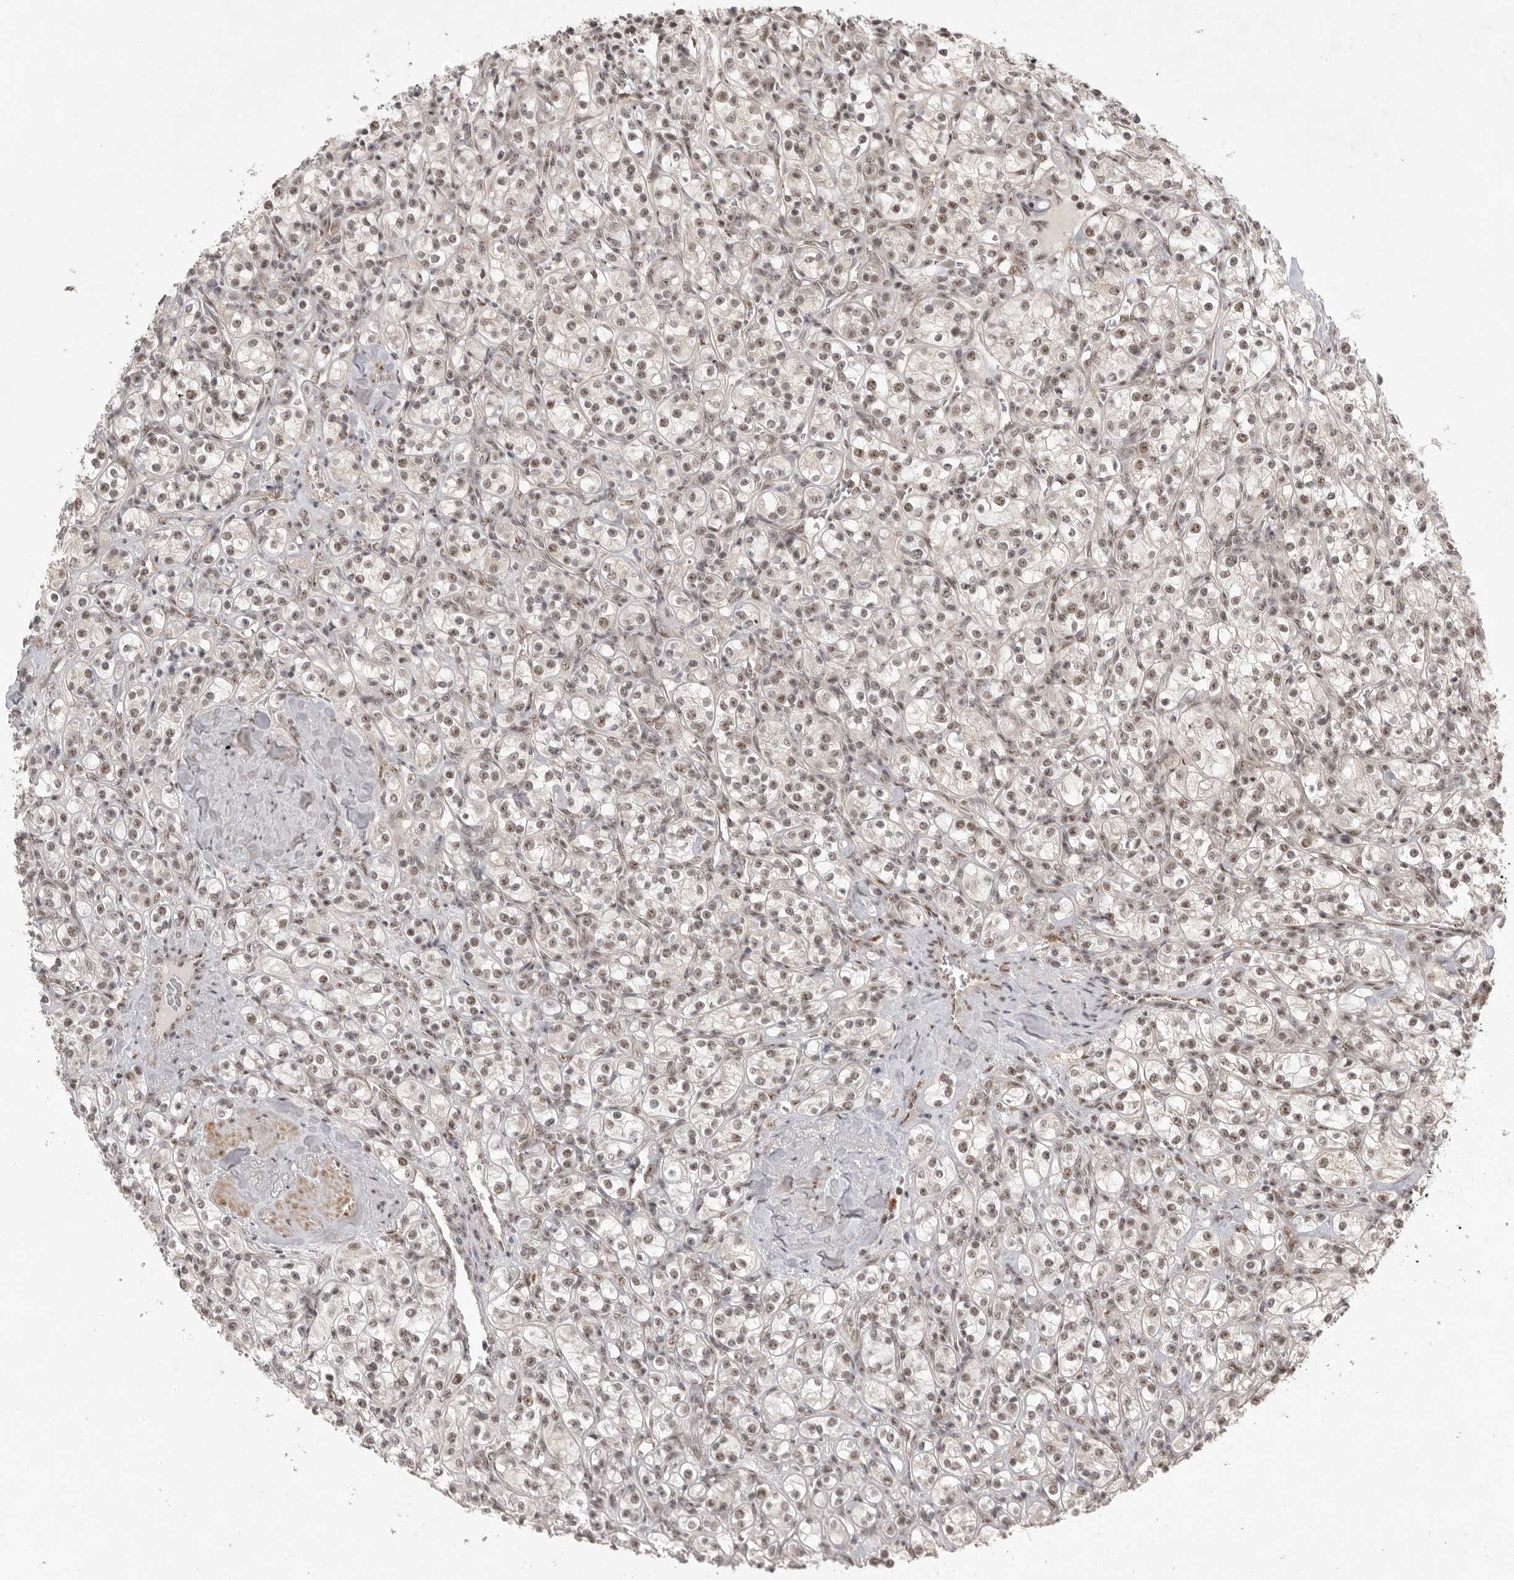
{"staining": {"intensity": "weak", "quantity": "25%-75%", "location": "nuclear"}, "tissue": "renal cancer", "cell_type": "Tumor cells", "image_type": "cancer", "snomed": [{"axis": "morphology", "description": "Adenocarcinoma, NOS"}, {"axis": "topography", "description": "Kidney"}], "caption": "Renal cancer stained with a brown dye demonstrates weak nuclear positive positivity in approximately 25%-75% of tumor cells.", "gene": "POMP", "patient": {"sex": "male", "age": 77}}